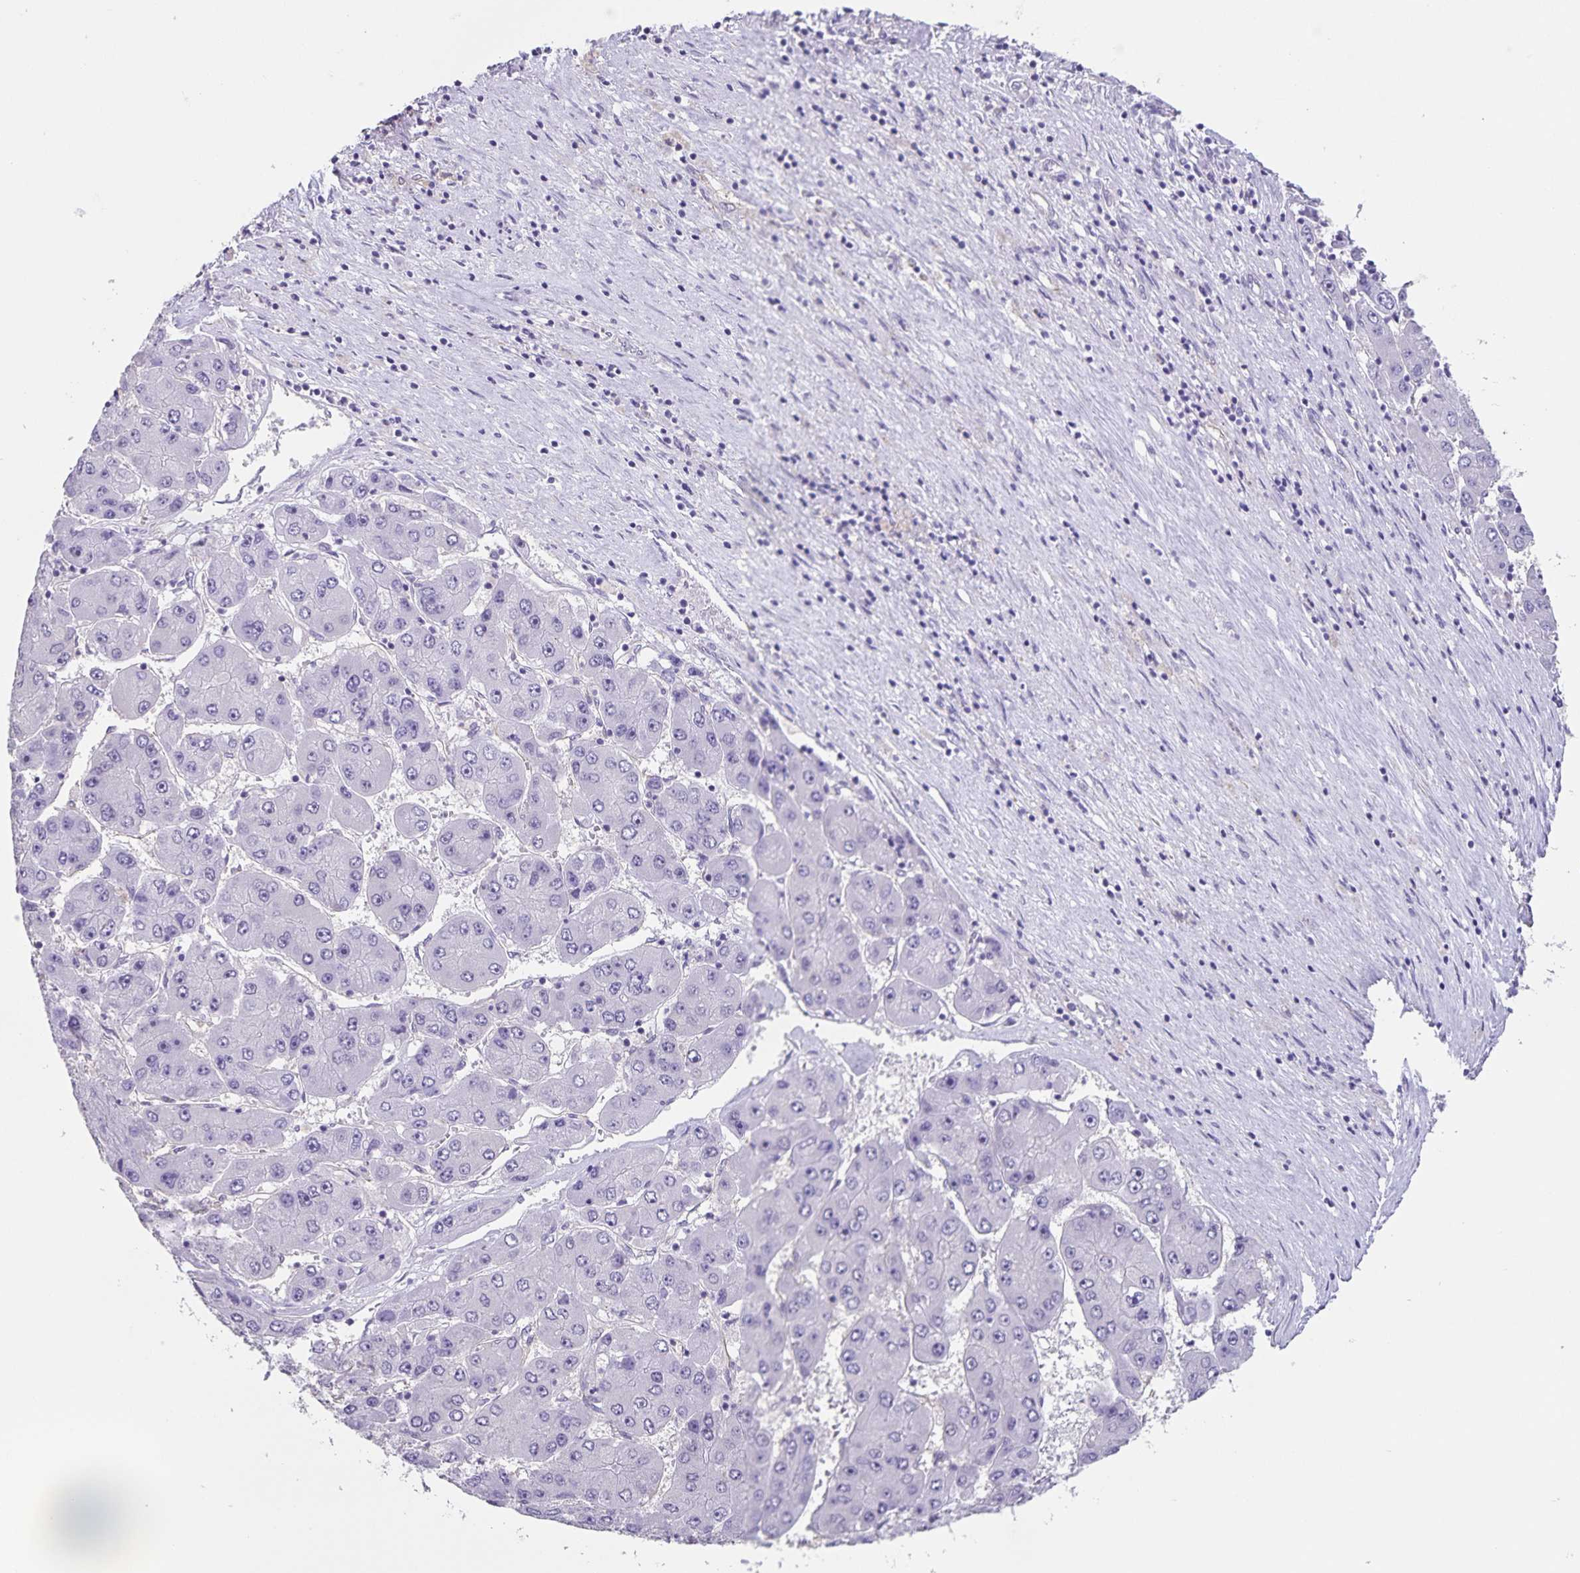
{"staining": {"intensity": "negative", "quantity": "none", "location": "none"}, "tissue": "liver cancer", "cell_type": "Tumor cells", "image_type": "cancer", "snomed": [{"axis": "morphology", "description": "Carcinoma, Hepatocellular, NOS"}, {"axis": "topography", "description": "Liver"}], "caption": "Immunohistochemistry (IHC) photomicrograph of liver hepatocellular carcinoma stained for a protein (brown), which reveals no staining in tumor cells.", "gene": "SYNM", "patient": {"sex": "female", "age": 61}}